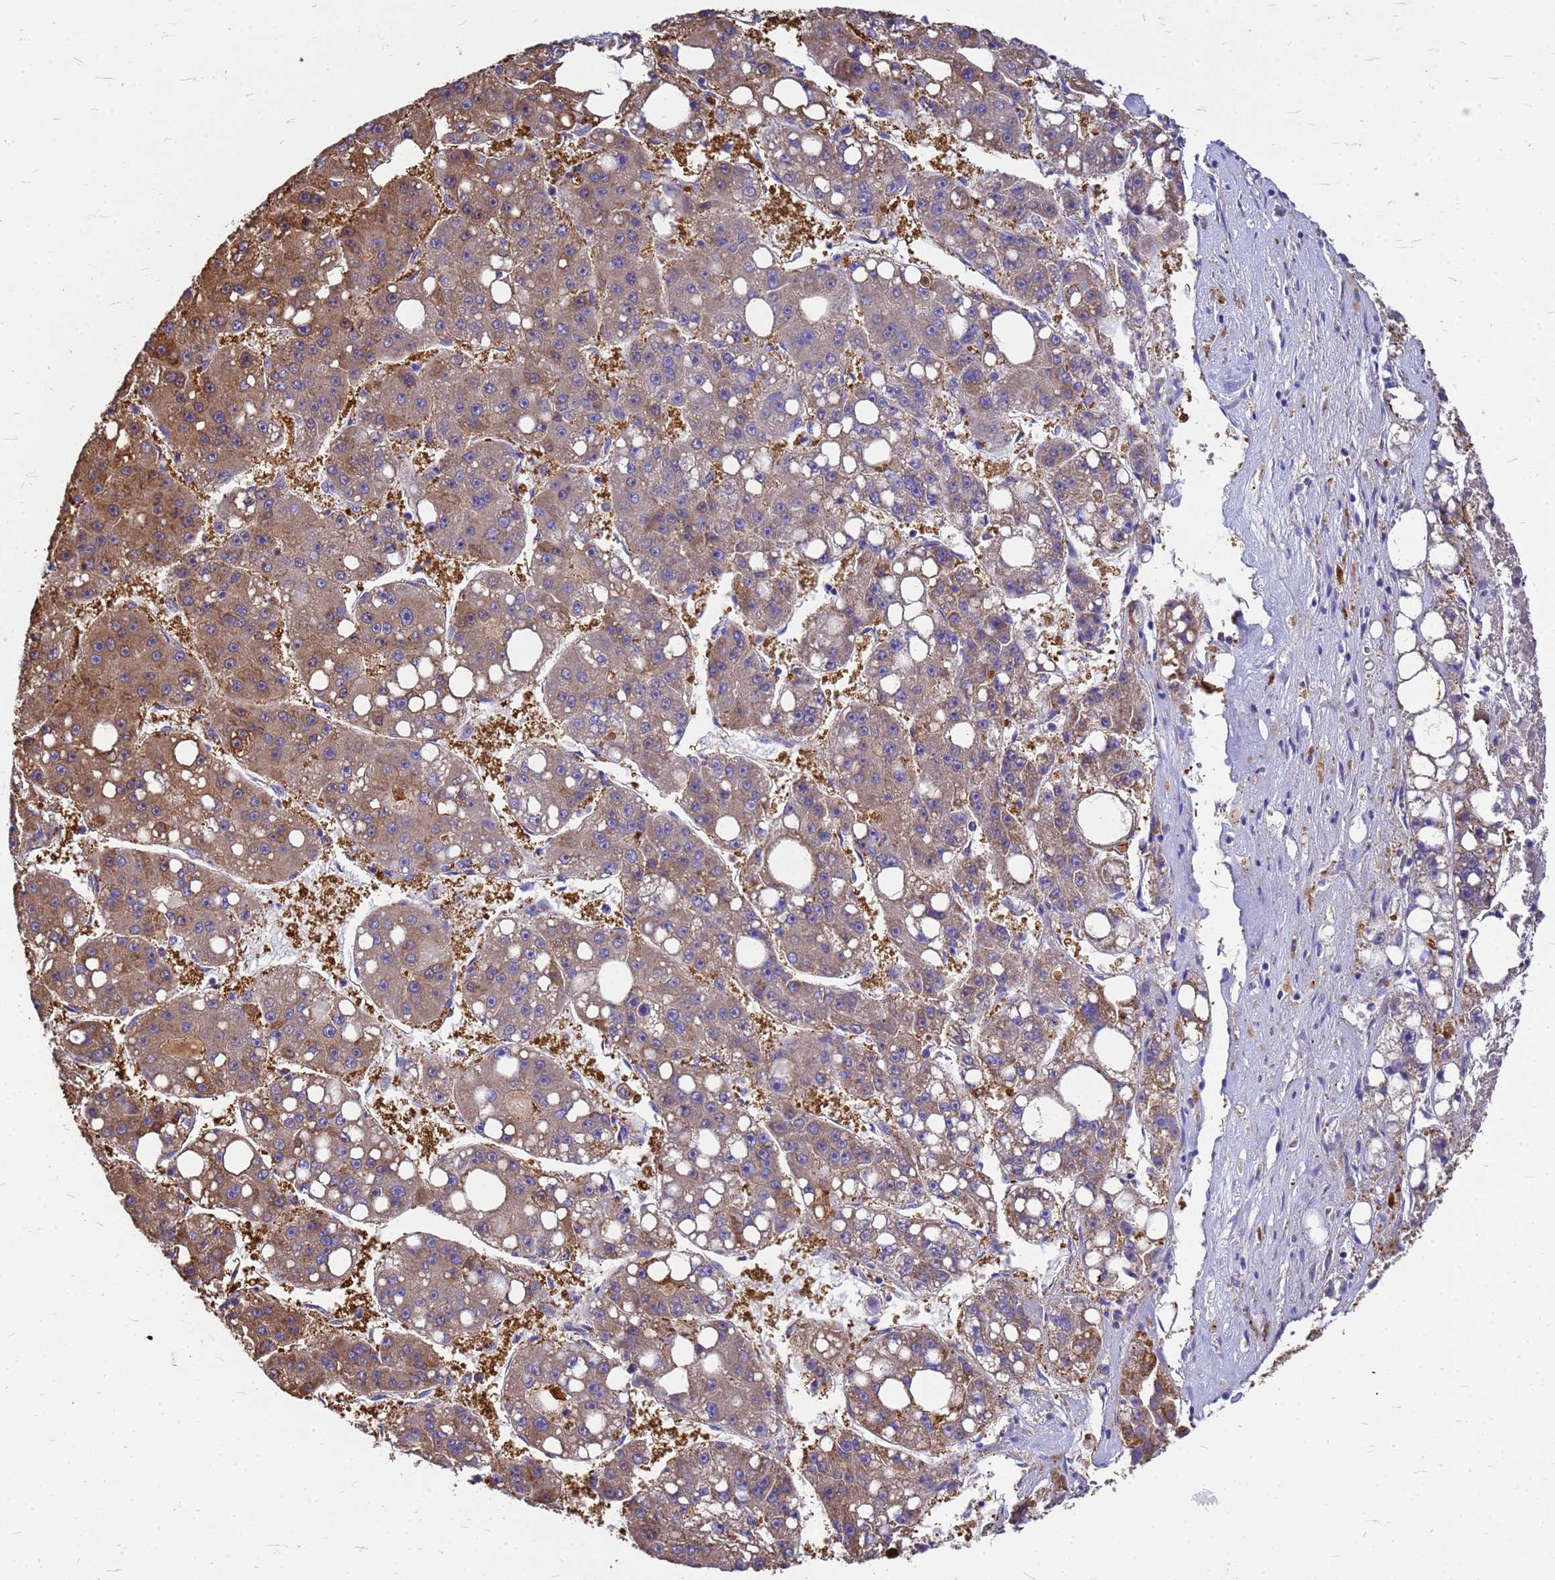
{"staining": {"intensity": "moderate", "quantity": "<25%", "location": "cytoplasmic/membranous"}, "tissue": "liver cancer", "cell_type": "Tumor cells", "image_type": "cancer", "snomed": [{"axis": "morphology", "description": "Carcinoma, Hepatocellular, NOS"}, {"axis": "topography", "description": "Liver"}], "caption": "A low amount of moderate cytoplasmic/membranous positivity is identified in approximately <25% of tumor cells in liver cancer (hepatocellular carcinoma) tissue.", "gene": "GID4", "patient": {"sex": "female", "age": 61}}